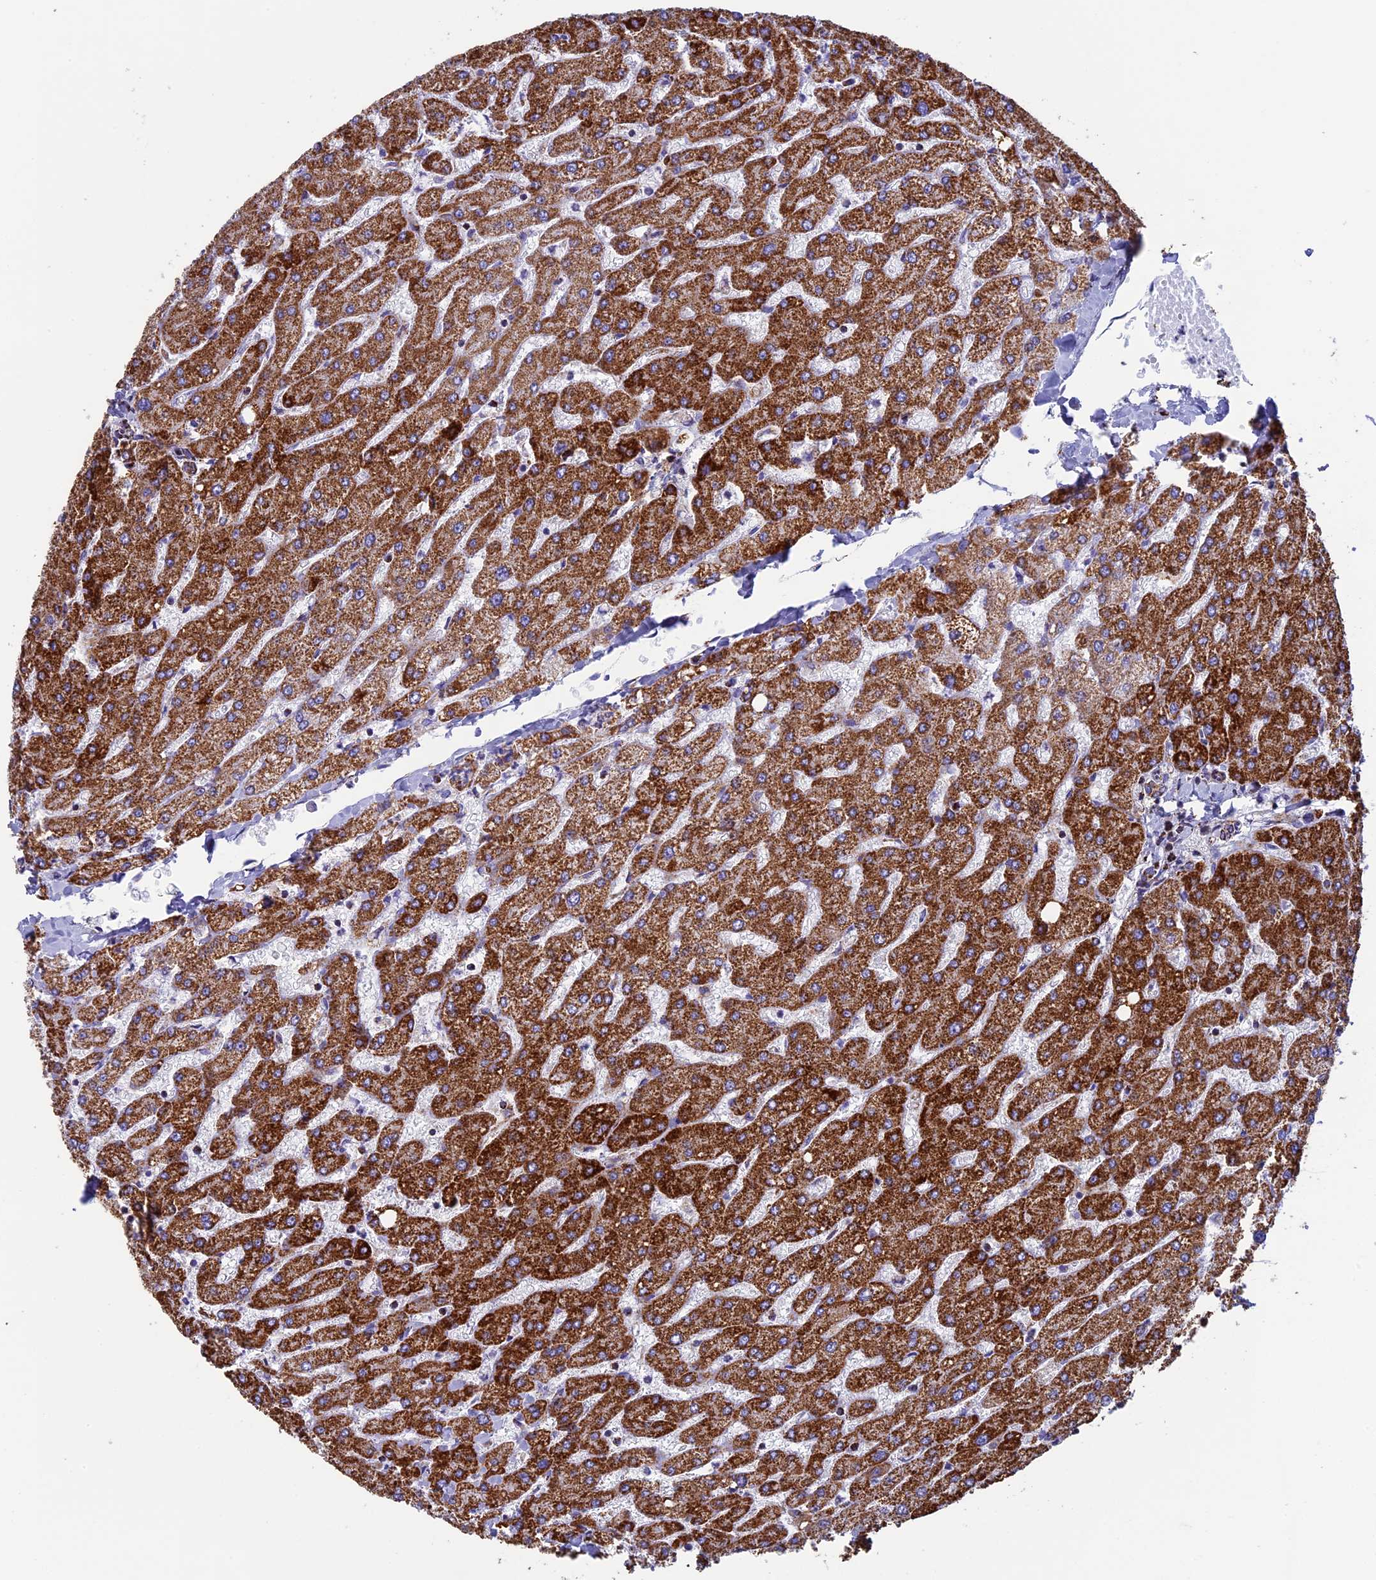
{"staining": {"intensity": "moderate", "quantity": ">75%", "location": "cytoplasmic/membranous"}, "tissue": "liver", "cell_type": "Cholangiocytes", "image_type": "normal", "snomed": [{"axis": "morphology", "description": "Normal tissue, NOS"}, {"axis": "topography", "description": "Liver"}], "caption": "Immunohistochemical staining of benign liver reveals >75% levels of moderate cytoplasmic/membranous protein staining in approximately >75% of cholangiocytes.", "gene": "UQCRFS1", "patient": {"sex": "male", "age": 55}}